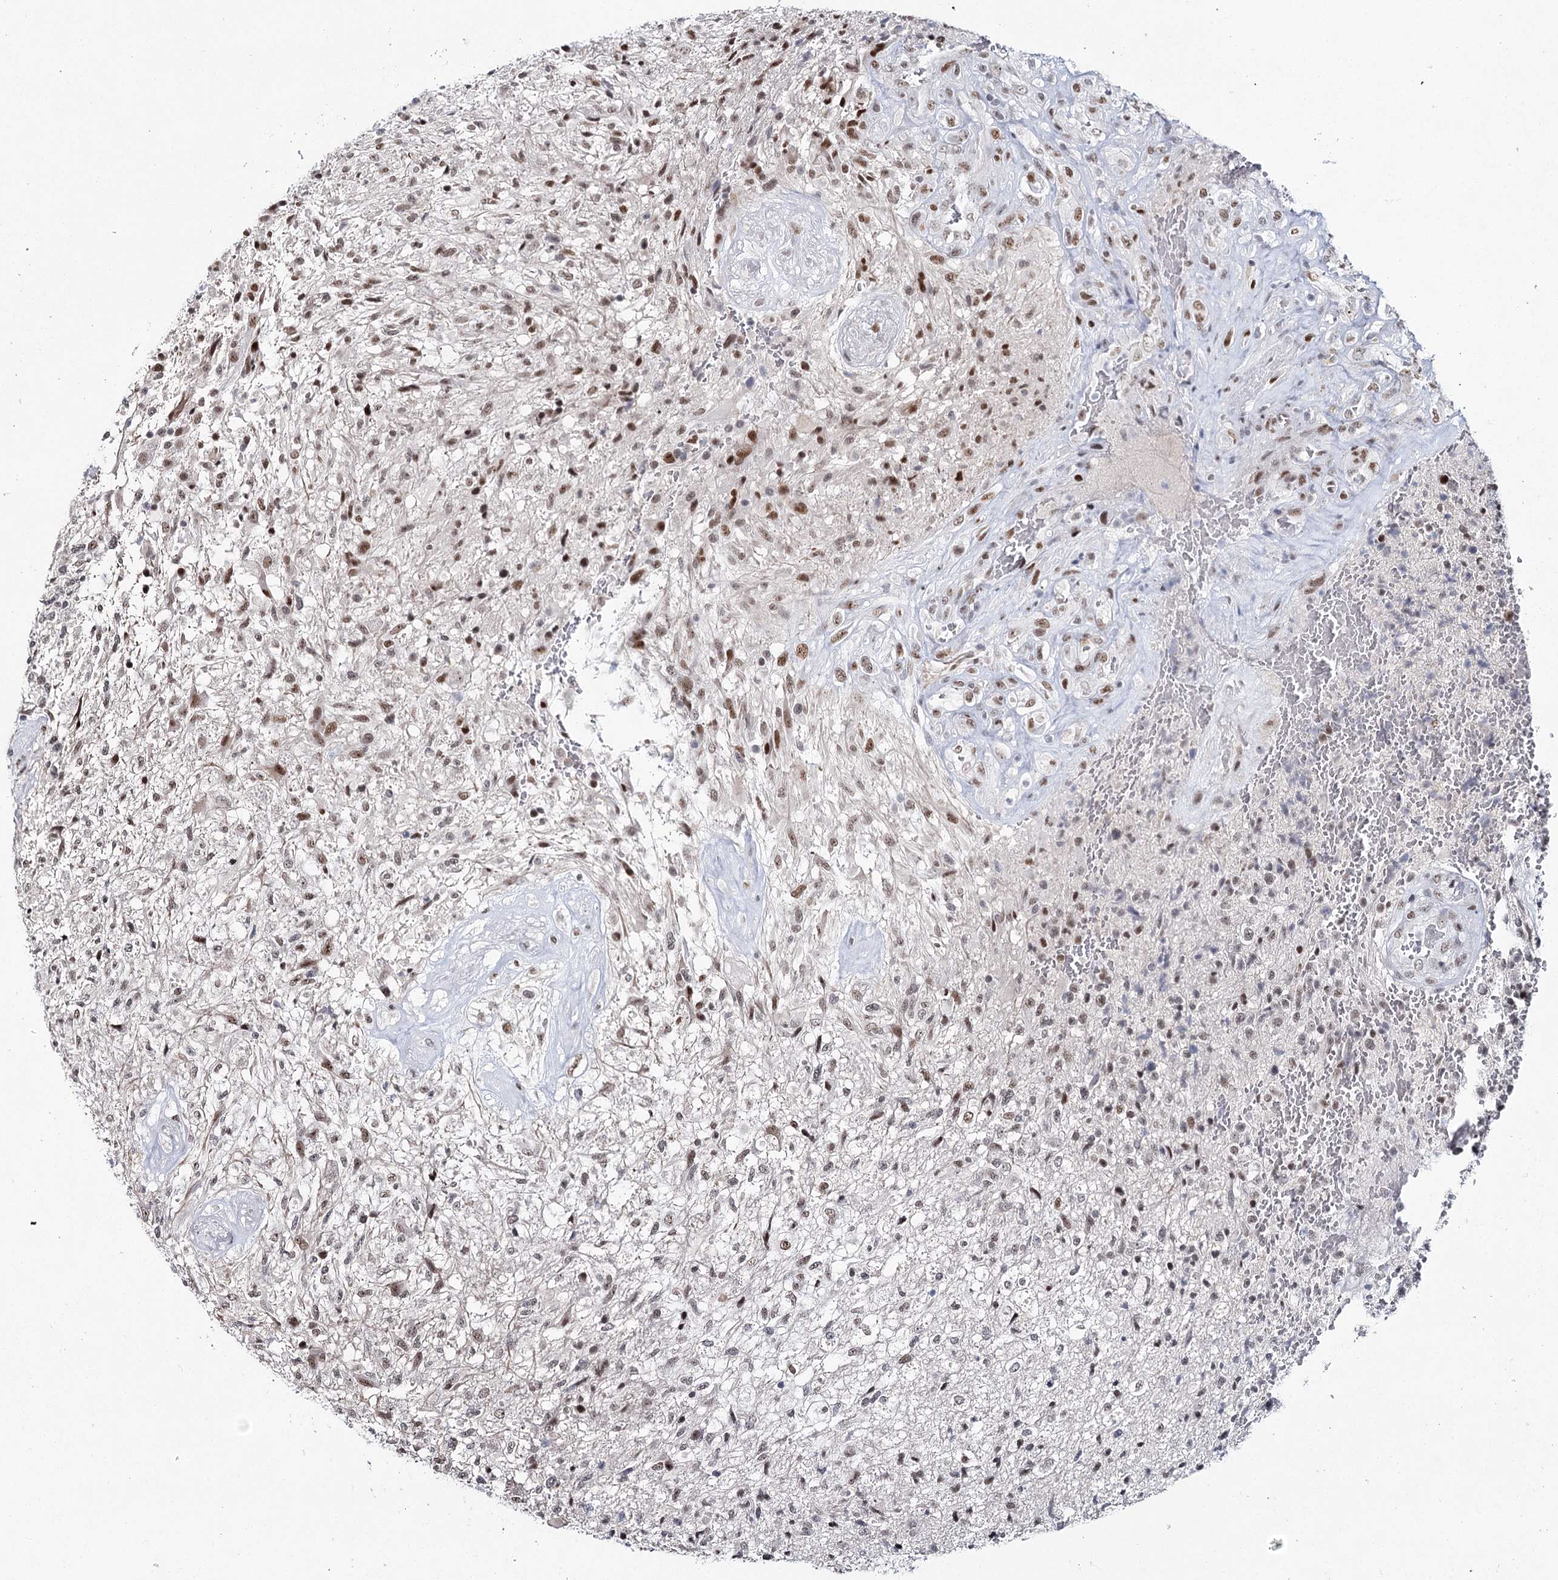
{"staining": {"intensity": "moderate", "quantity": ">75%", "location": "nuclear"}, "tissue": "glioma", "cell_type": "Tumor cells", "image_type": "cancer", "snomed": [{"axis": "morphology", "description": "Glioma, malignant, High grade"}, {"axis": "topography", "description": "Brain"}], "caption": "High-power microscopy captured an IHC image of glioma, revealing moderate nuclear positivity in approximately >75% of tumor cells. (Stains: DAB (3,3'-diaminobenzidine) in brown, nuclei in blue, Microscopy: brightfield microscopy at high magnification).", "gene": "SCAF8", "patient": {"sex": "male", "age": 56}}